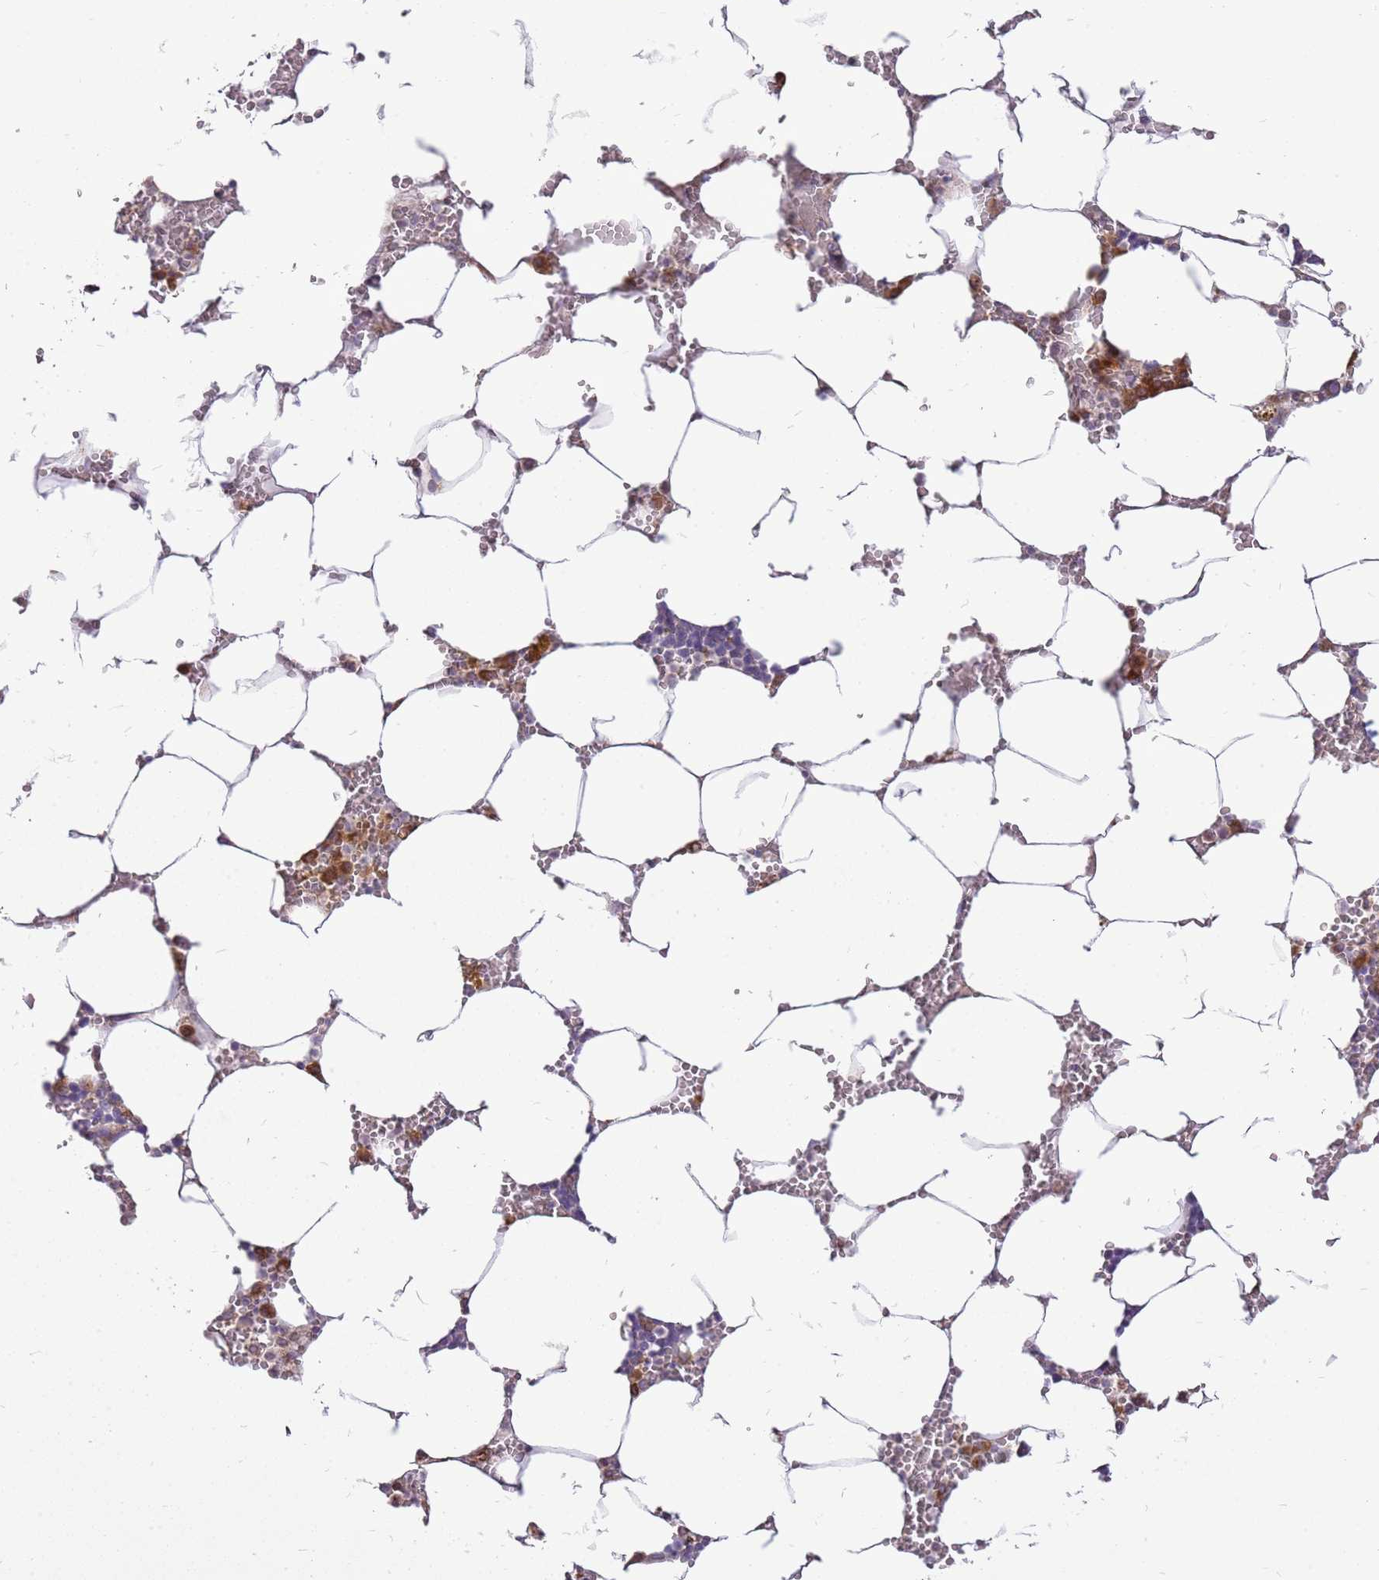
{"staining": {"intensity": "moderate", "quantity": "25%-75%", "location": "cytoplasmic/membranous"}, "tissue": "bone marrow", "cell_type": "Hematopoietic cells", "image_type": "normal", "snomed": [{"axis": "morphology", "description": "Normal tissue, NOS"}, {"axis": "topography", "description": "Bone marrow"}], "caption": "Protein expression analysis of benign human bone marrow reveals moderate cytoplasmic/membranous expression in about 25%-75% of hematopoietic cells.", "gene": "TMED10", "patient": {"sex": "male", "age": 70}}